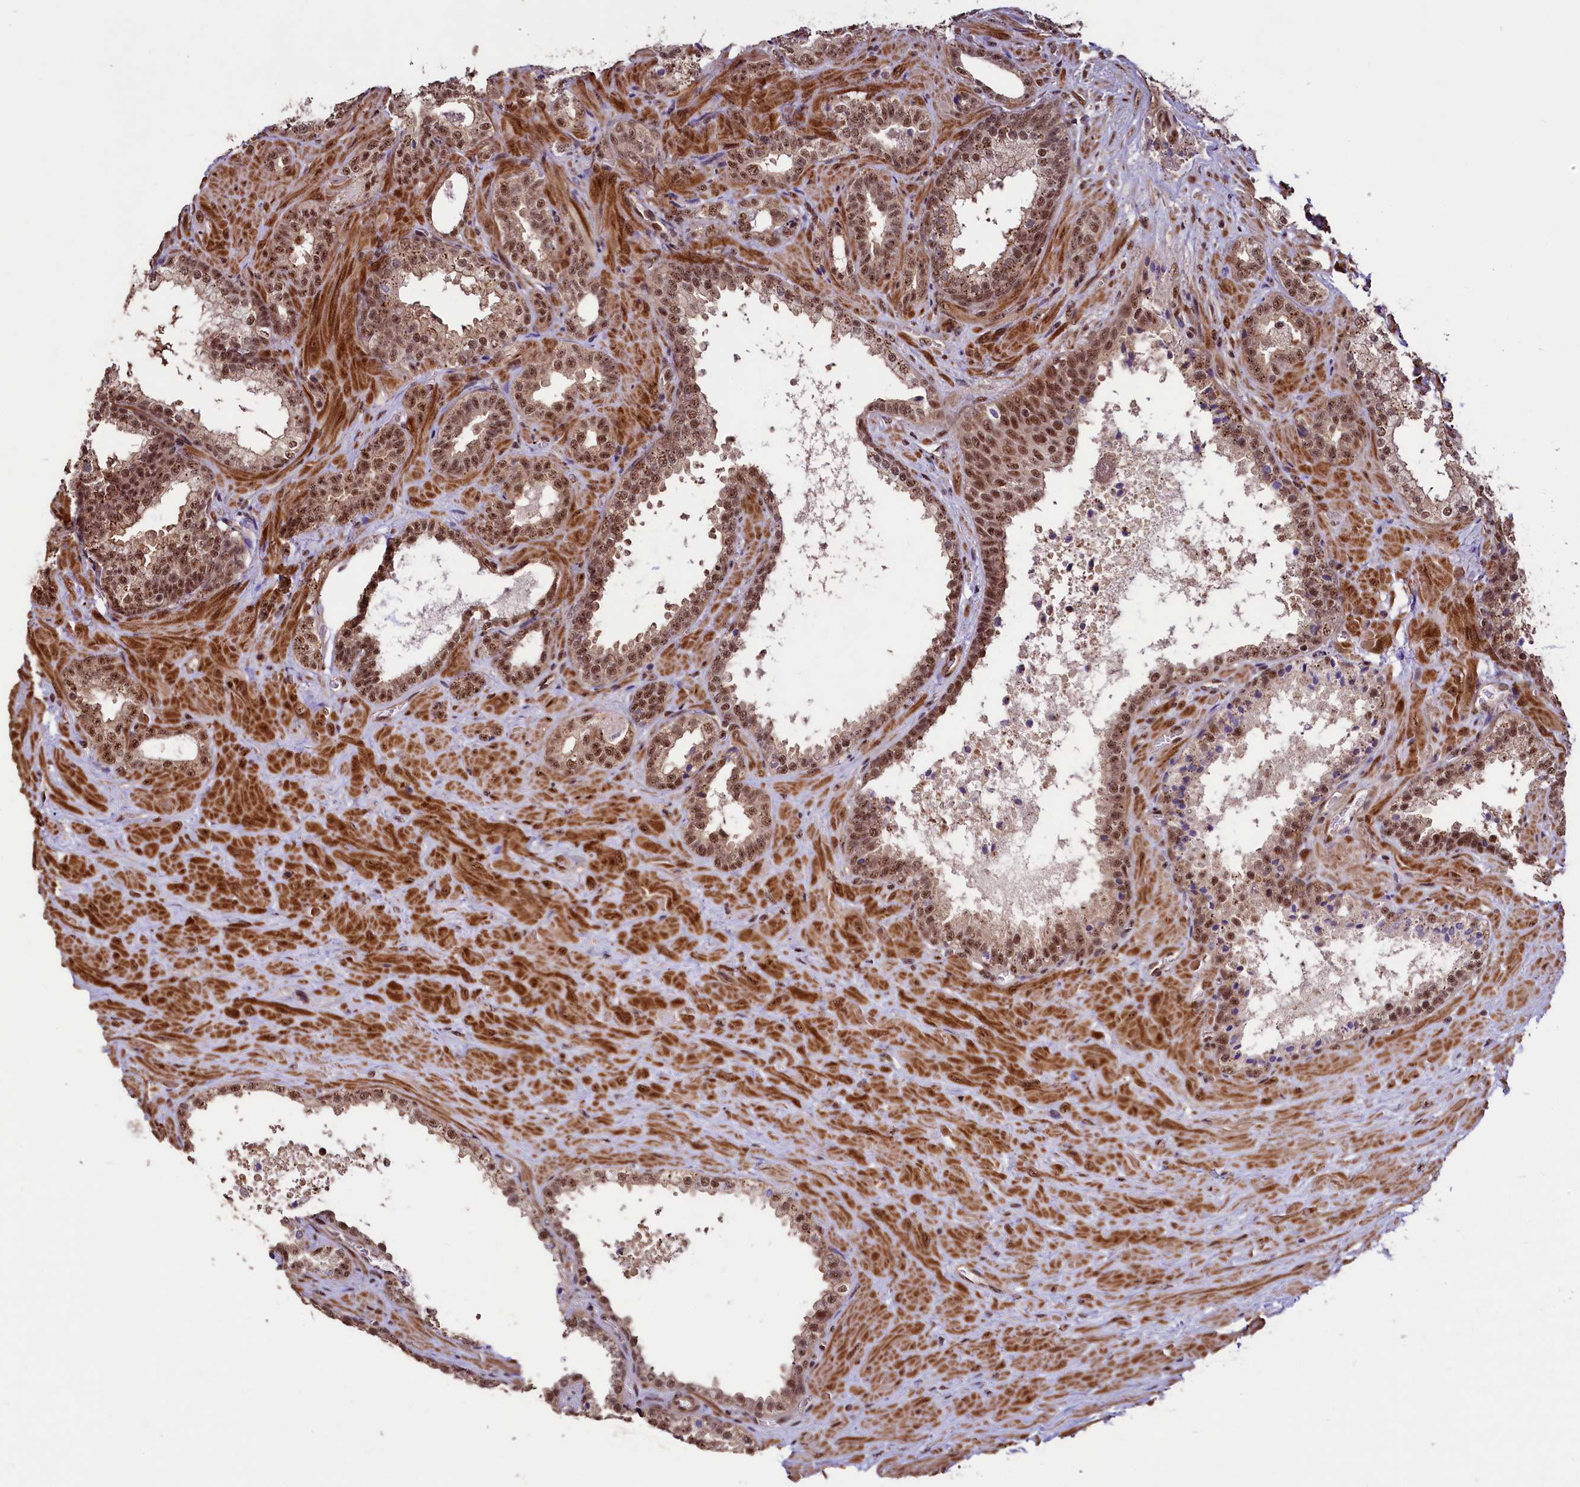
{"staining": {"intensity": "moderate", "quantity": ">75%", "location": "nuclear"}, "tissue": "prostate cancer", "cell_type": "Tumor cells", "image_type": "cancer", "snomed": [{"axis": "morphology", "description": "Adenocarcinoma, High grade"}, {"axis": "topography", "description": "Prostate"}], "caption": "Tumor cells reveal moderate nuclear expression in about >75% of cells in prostate high-grade adenocarcinoma.", "gene": "SFSWAP", "patient": {"sex": "male", "age": 64}}